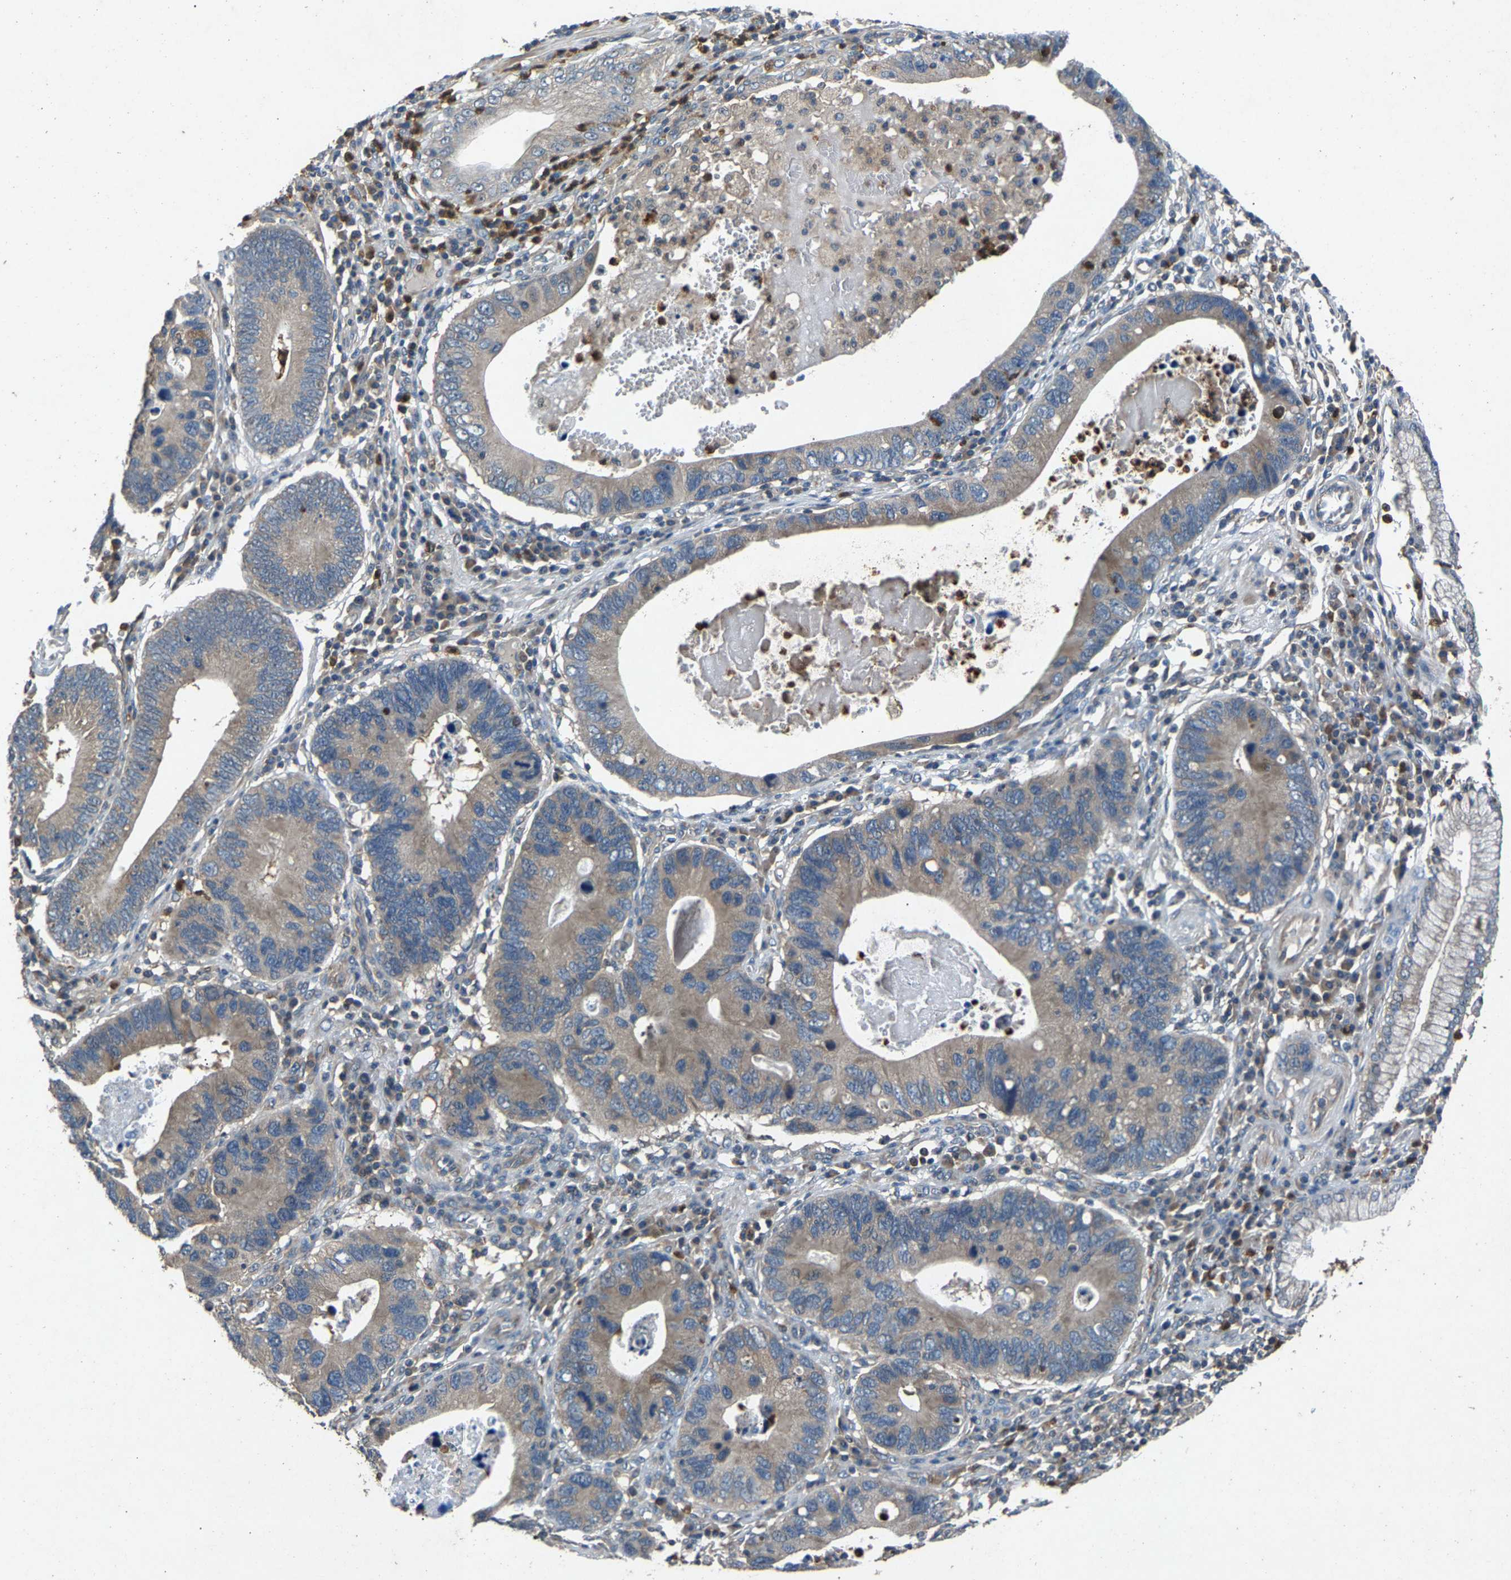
{"staining": {"intensity": "weak", "quantity": "<25%", "location": "cytoplasmic/membranous"}, "tissue": "stomach cancer", "cell_type": "Tumor cells", "image_type": "cancer", "snomed": [{"axis": "morphology", "description": "Adenocarcinoma, NOS"}, {"axis": "topography", "description": "Stomach"}], "caption": "DAB (3,3'-diaminobenzidine) immunohistochemical staining of stomach cancer reveals no significant positivity in tumor cells.", "gene": "PPID", "patient": {"sex": "male", "age": 59}}